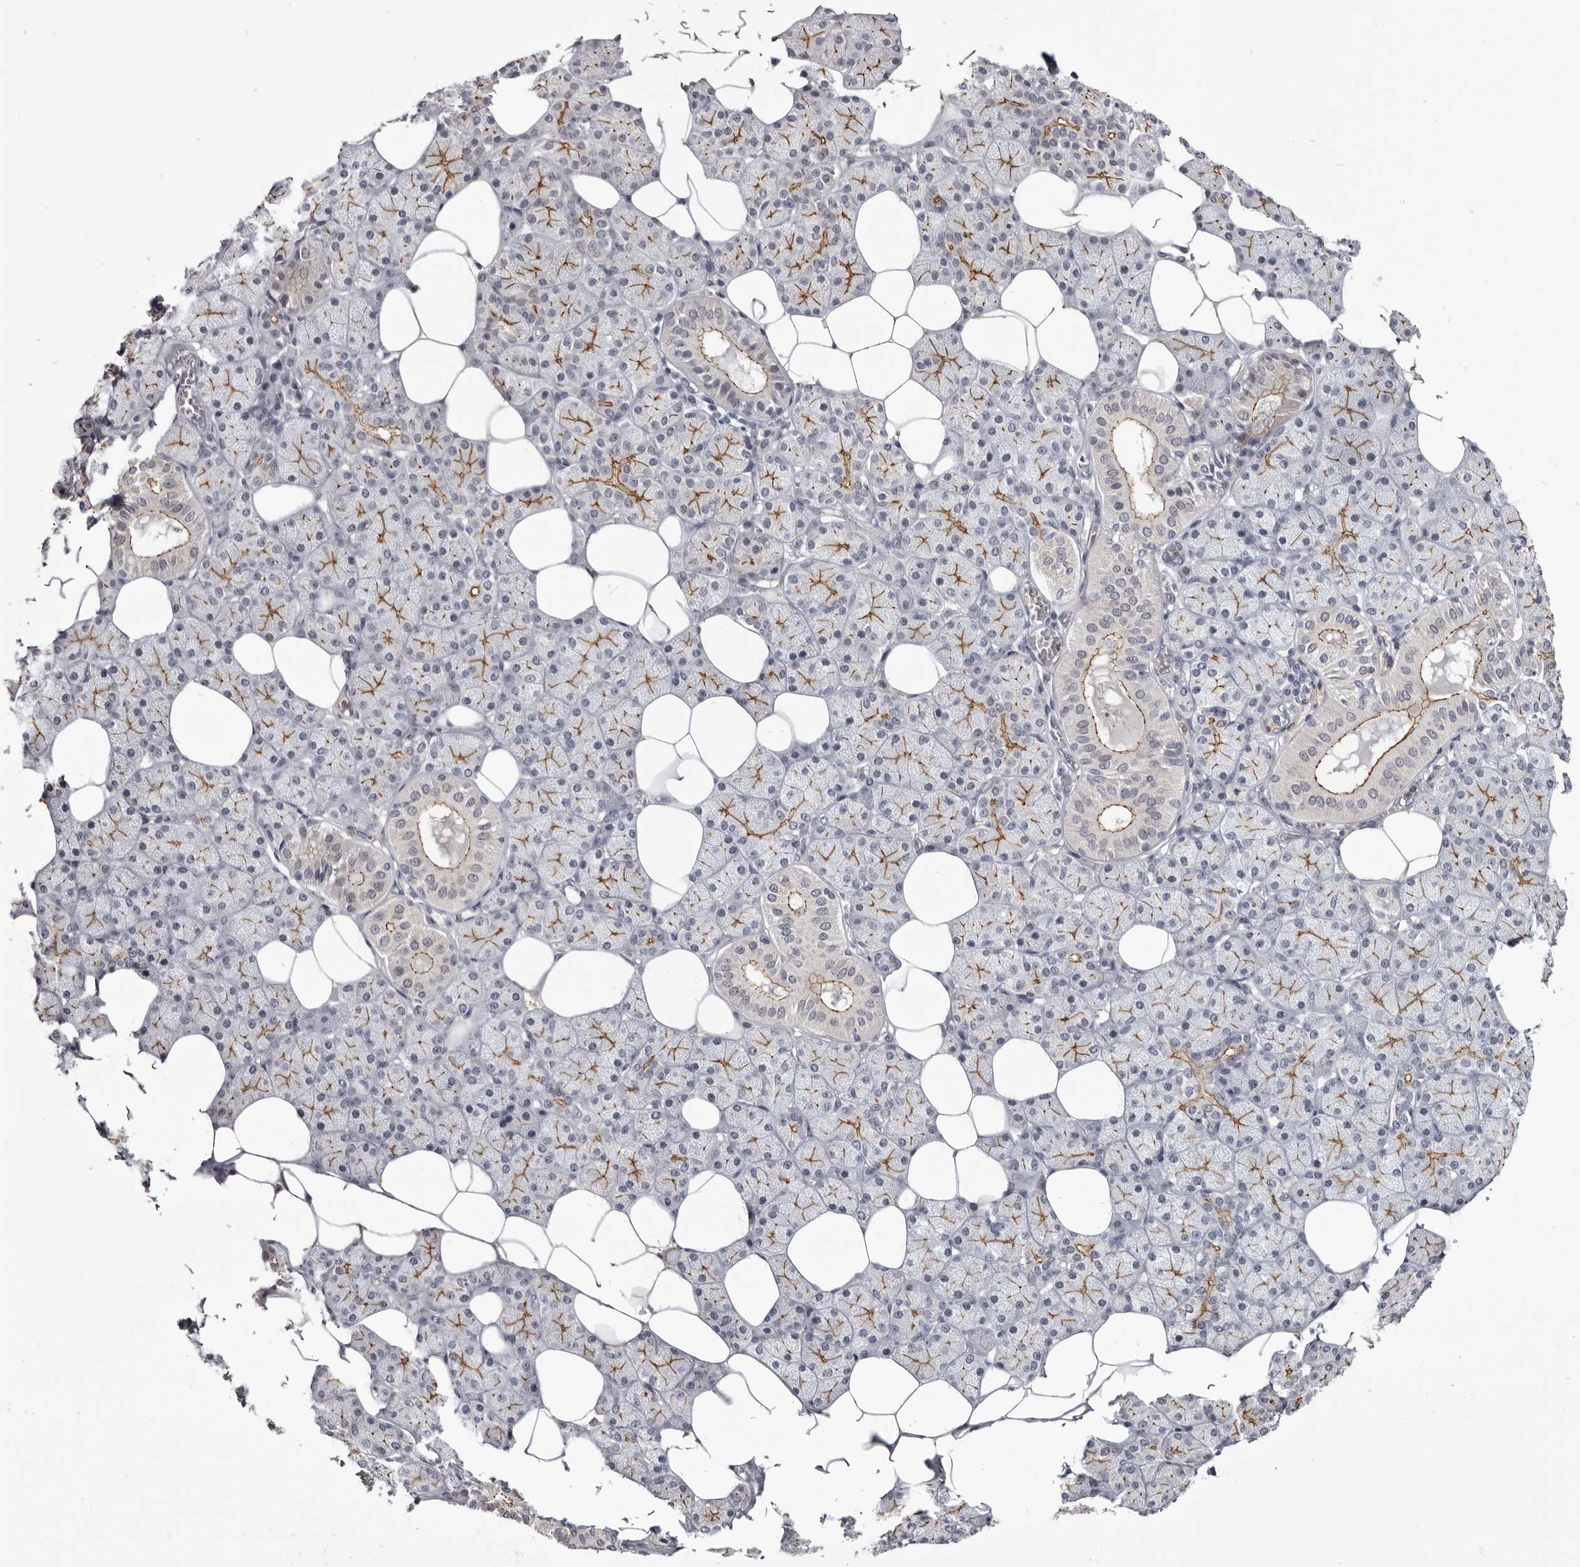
{"staining": {"intensity": "moderate", "quantity": ">75%", "location": "cytoplasmic/membranous"}, "tissue": "salivary gland", "cell_type": "Glandular cells", "image_type": "normal", "snomed": [{"axis": "morphology", "description": "Normal tissue, NOS"}, {"axis": "topography", "description": "Salivary gland"}], "caption": "Protein staining of unremarkable salivary gland reveals moderate cytoplasmic/membranous staining in approximately >75% of glandular cells.", "gene": "CGN", "patient": {"sex": "female", "age": 33}}